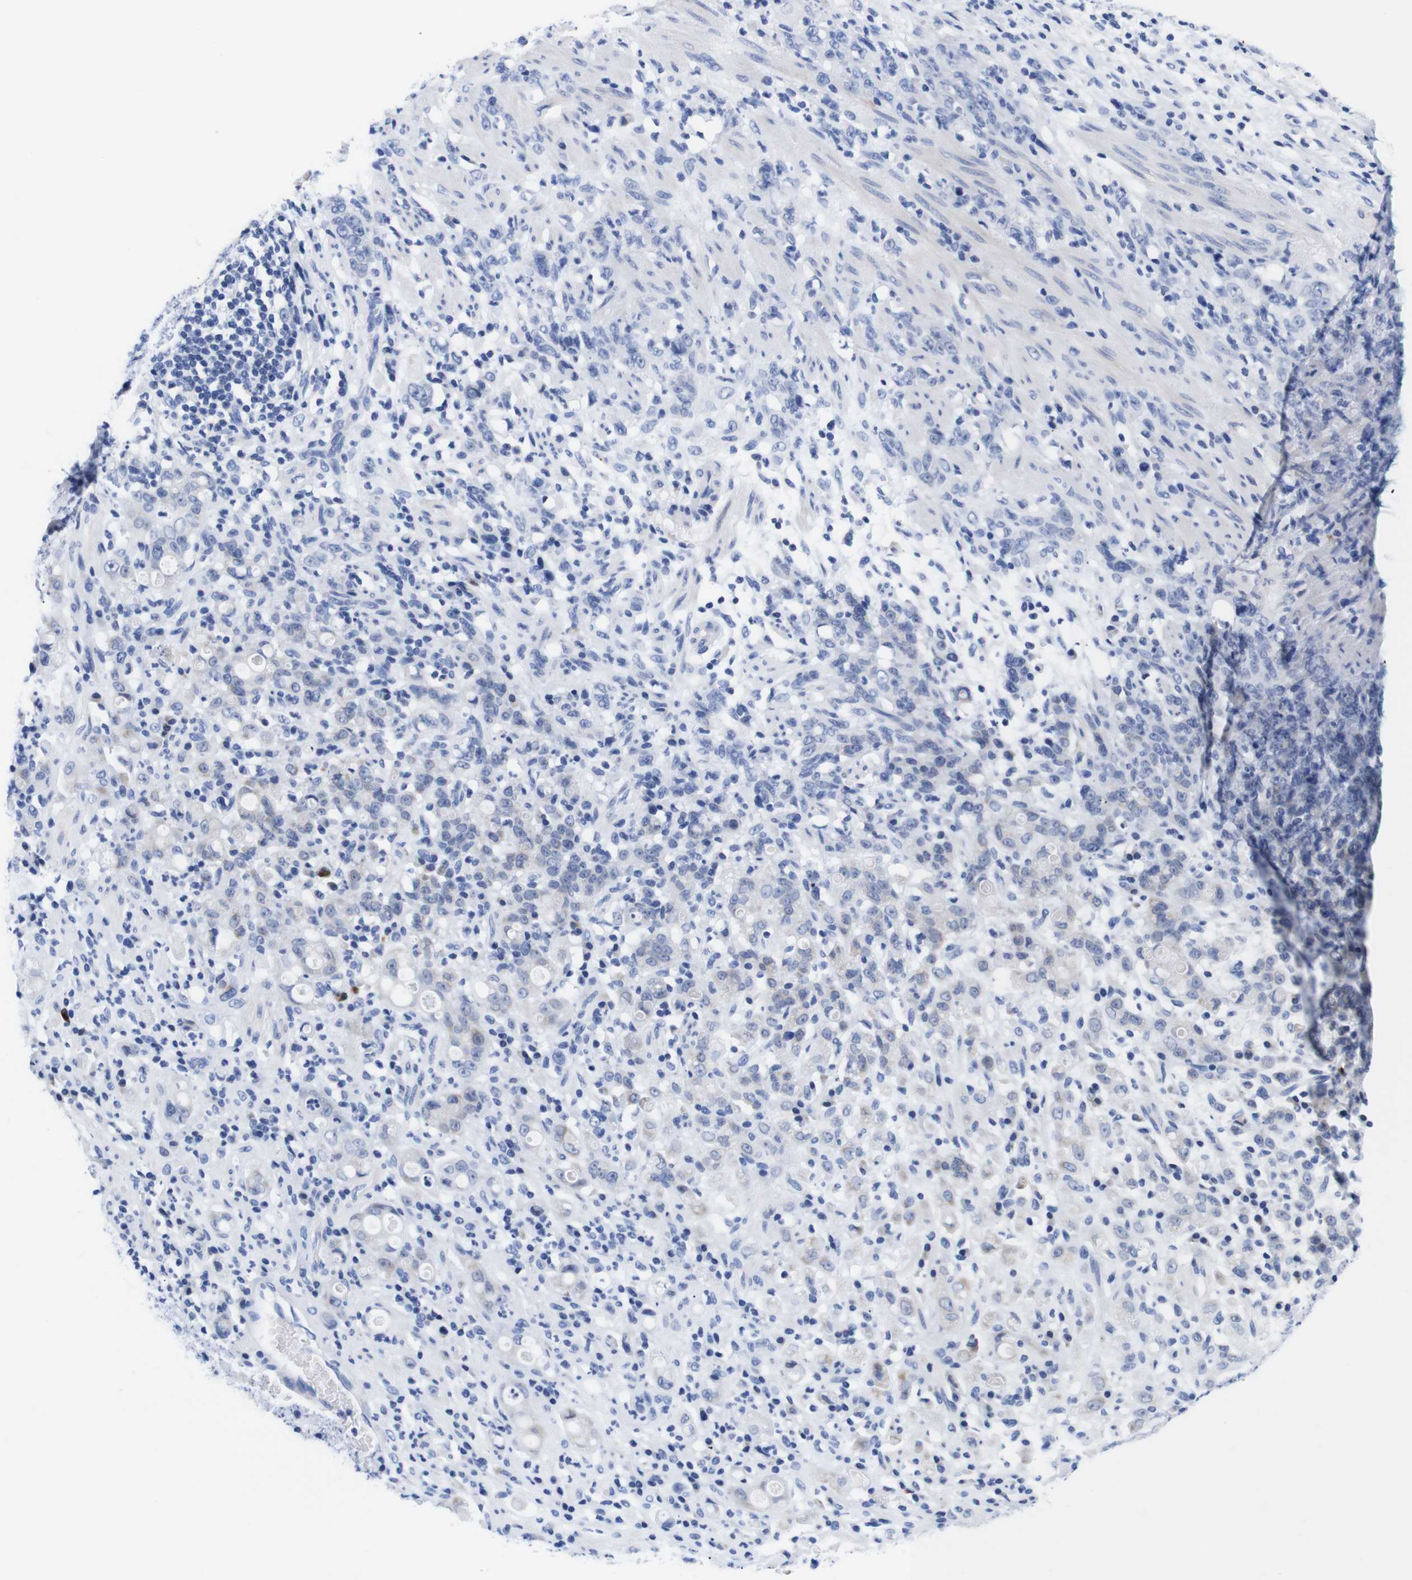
{"staining": {"intensity": "negative", "quantity": "none", "location": "none"}, "tissue": "stomach cancer", "cell_type": "Tumor cells", "image_type": "cancer", "snomed": [{"axis": "morphology", "description": "Adenocarcinoma, NOS"}, {"axis": "topography", "description": "Stomach, lower"}], "caption": "This is an immunohistochemistry histopathology image of human stomach adenocarcinoma. There is no expression in tumor cells.", "gene": "LRRC55", "patient": {"sex": "male", "age": 88}}